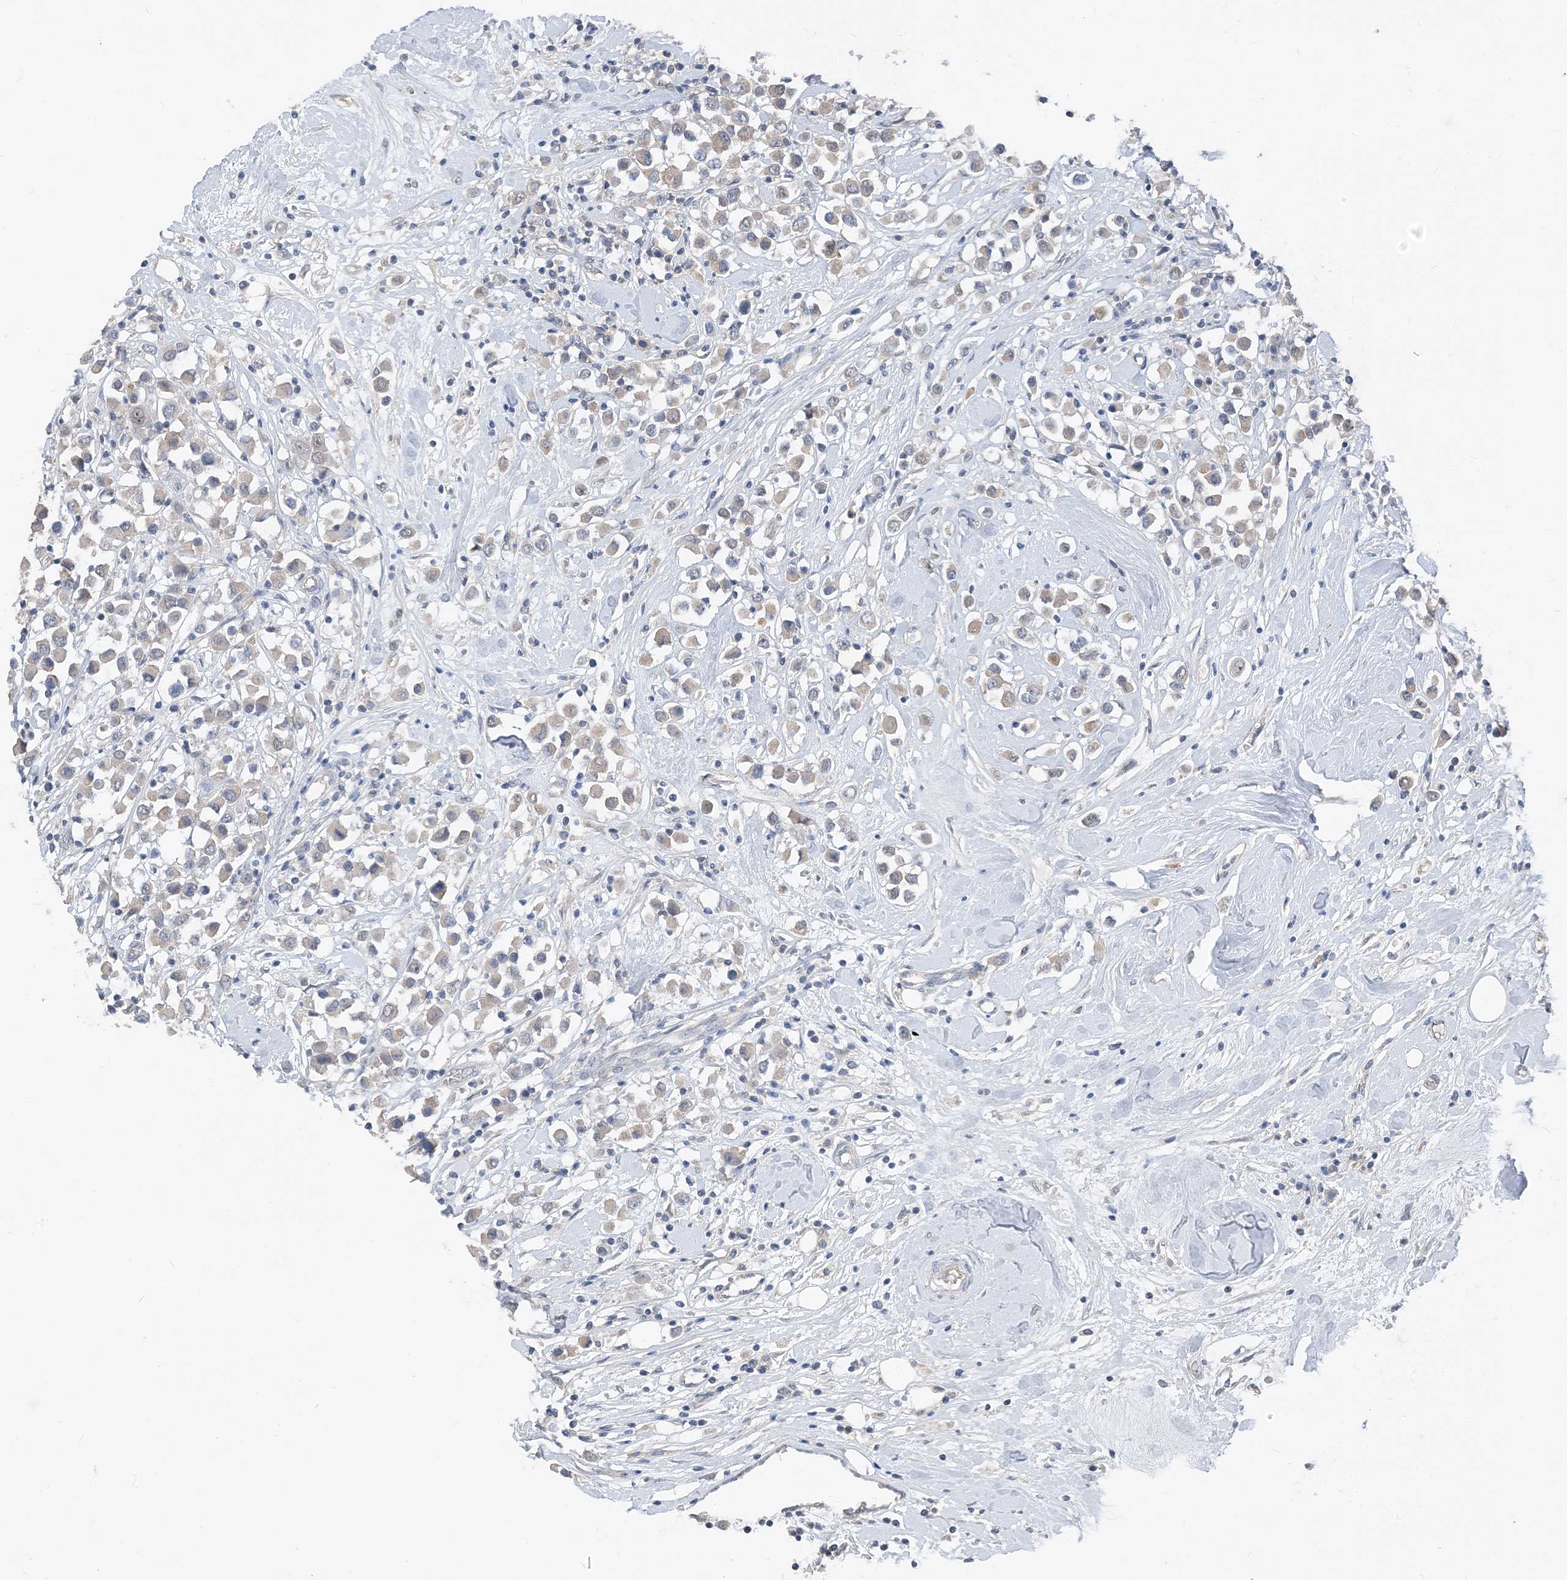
{"staining": {"intensity": "weak", "quantity": "<25%", "location": "cytoplasmic/membranous"}, "tissue": "breast cancer", "cell_type": "Tumor cells", "image_type": "cancer", "snomed": [{"axis": "morphology", "description": "Duct carcinoma"}, {"axis": "topography", "description": "Breast"}], "caption": "Tumor cells show no significant positivity in breast invasive ductal carcinoma.", "gene": "NCOA7", "patient": {"sex": "female", "age": 61}}